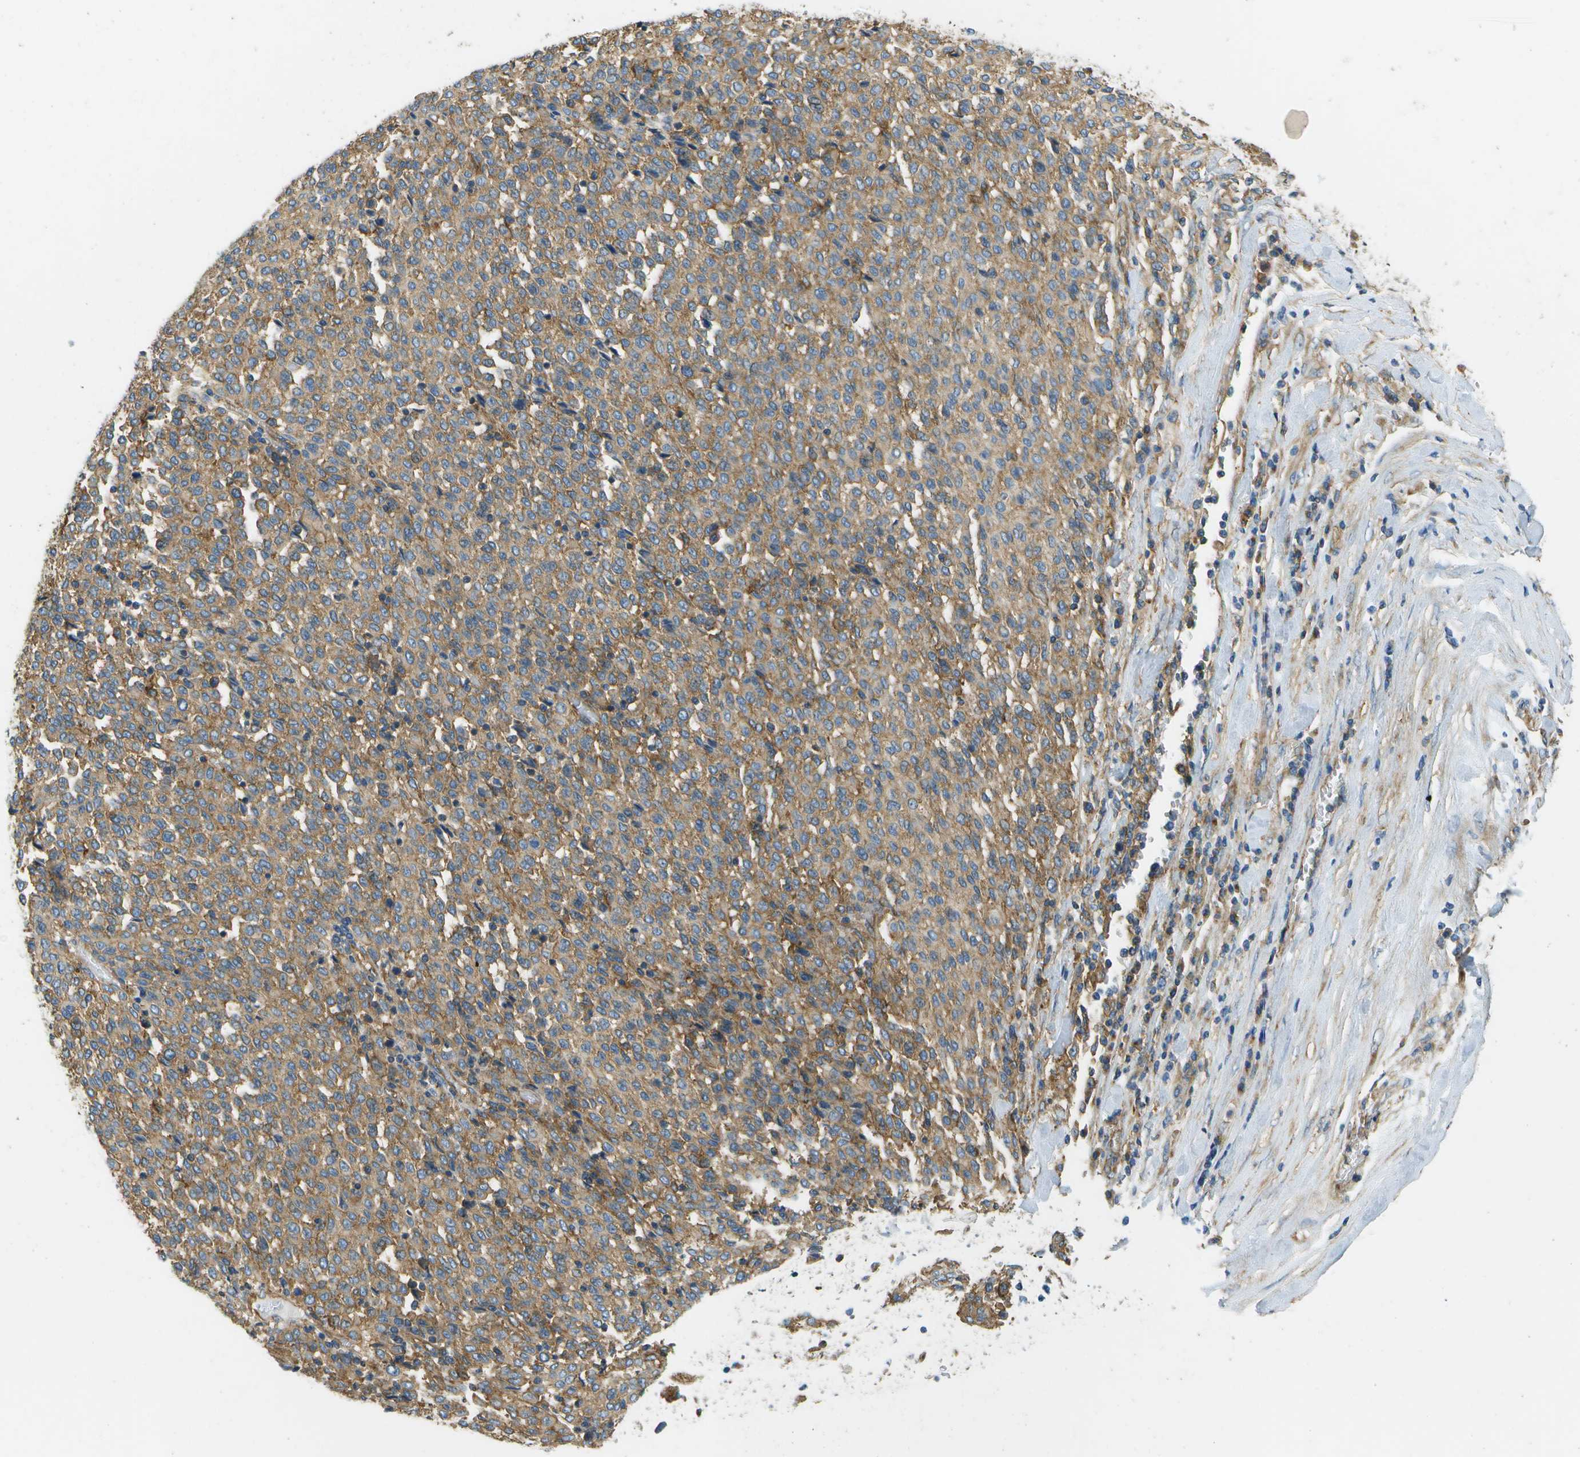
{"staining": {"intensity": "moderate", "quantity": ">75%", "location": "cytoplasmic/membranous"}, "tissue": "melanoma", "cell_type": "Tumor cells", "image_type": "cancer", "snomed": [{"axis": "morphology", "description": "Malignant melanoma, Metastatic site"}, {"axis": "topography", "description": "Pancreas"}], "caption": "Moderate cytoplasmic/membranous expression is seen in approximately >75% of tumor cells in malignant melanoma (metastatic site).", "gene": "CLTC", "patient": {"sex": "female", "age": 30}}